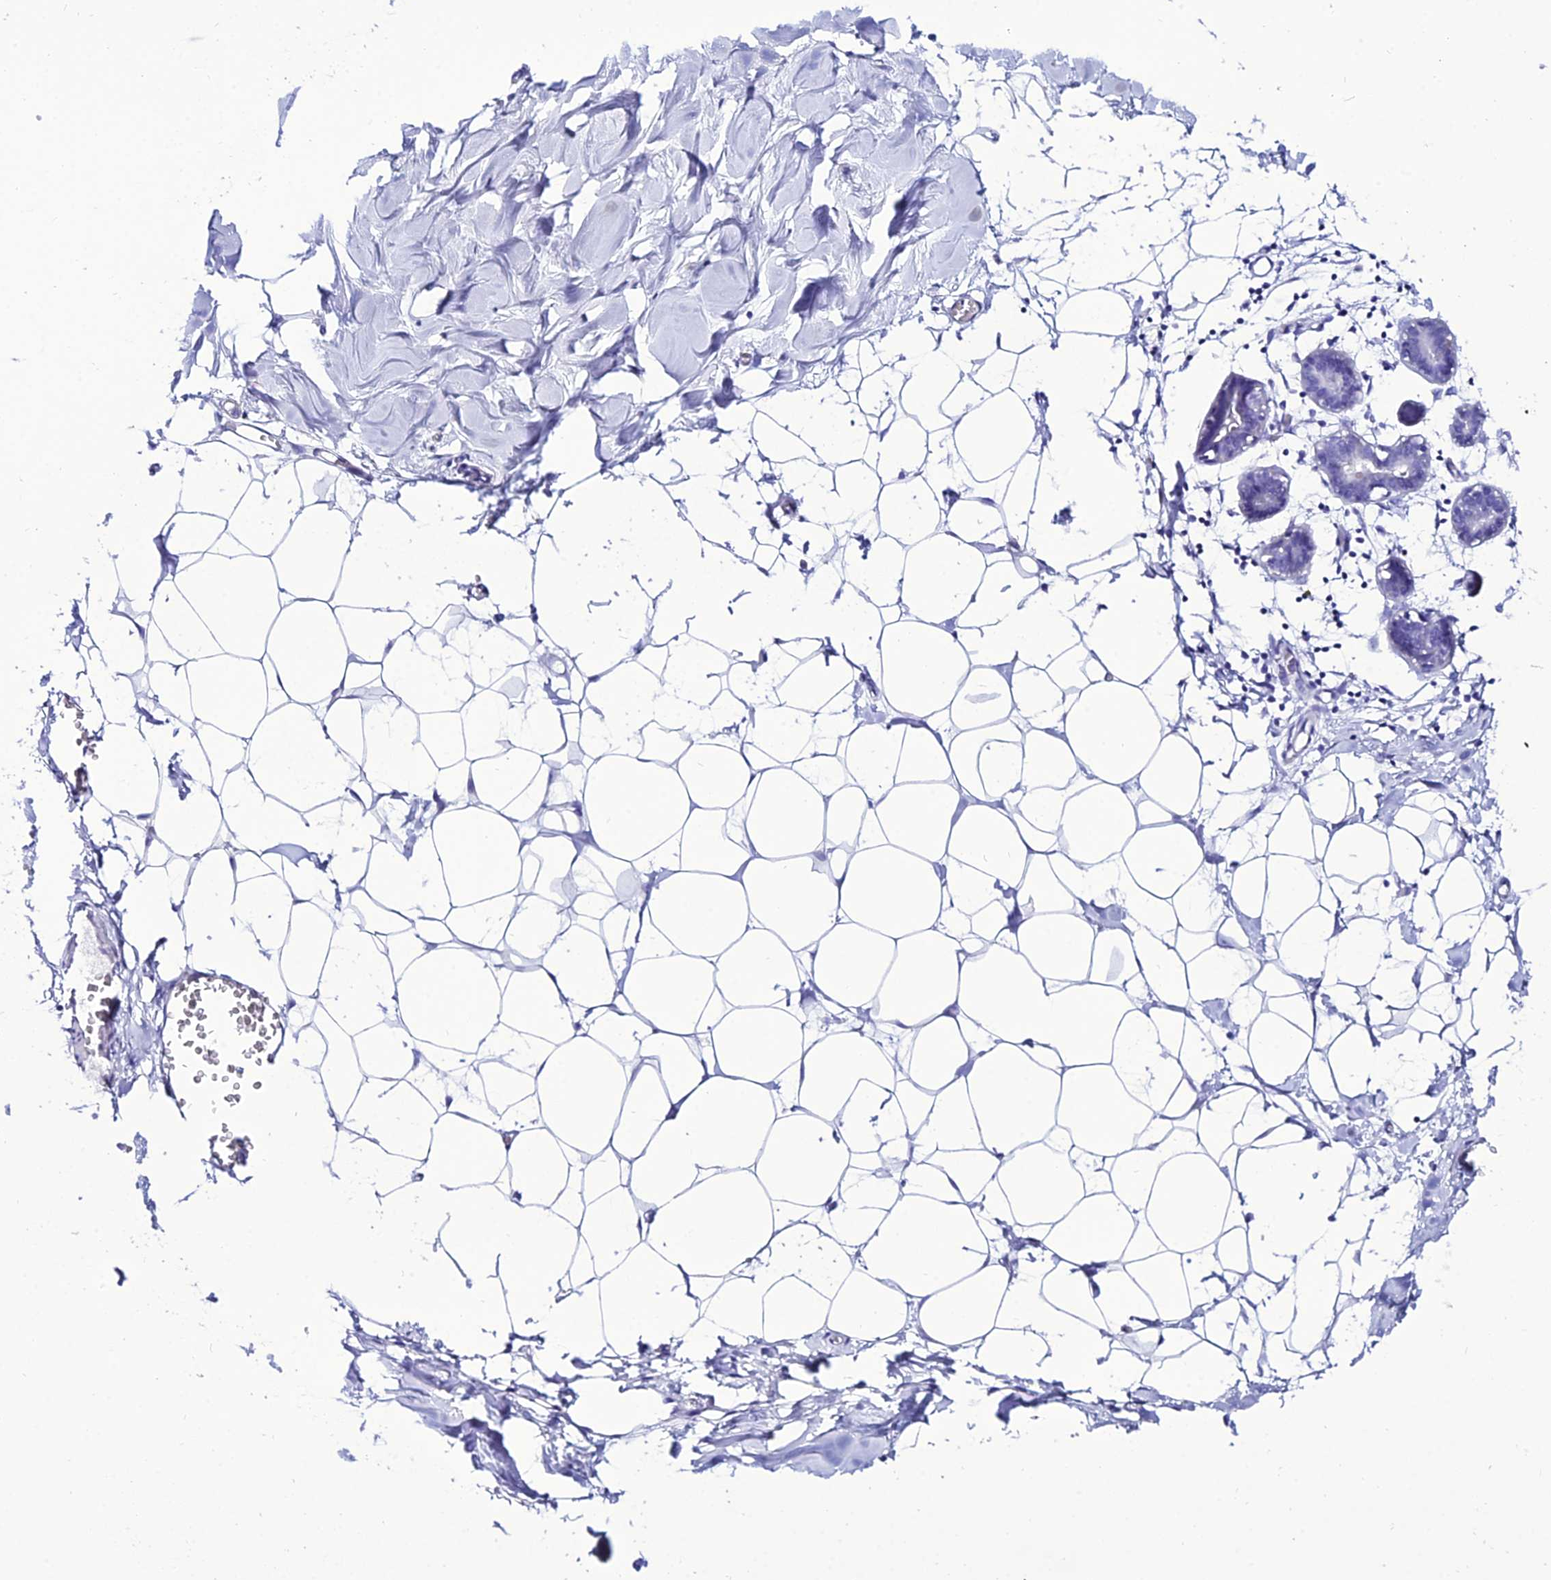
{"staining": {"intensity": "negative", "quantity": "none", "location": "none"}, "tissue": "breast", "cell_type": "Adipocytes", "image_type": "normal", "snomed": [{"axis": "morphology", "description": "Normal tissue, NOS"}, {"axis": "topography", "description": "Breast"}], "caption": "The histopathology image shows no staining of adipocytes in benign breast. (DAB immunohistochemistry with hematoxylin counter stain).", "gene": "OR4D5", "patient": {"sex": "female", "age": 27}}